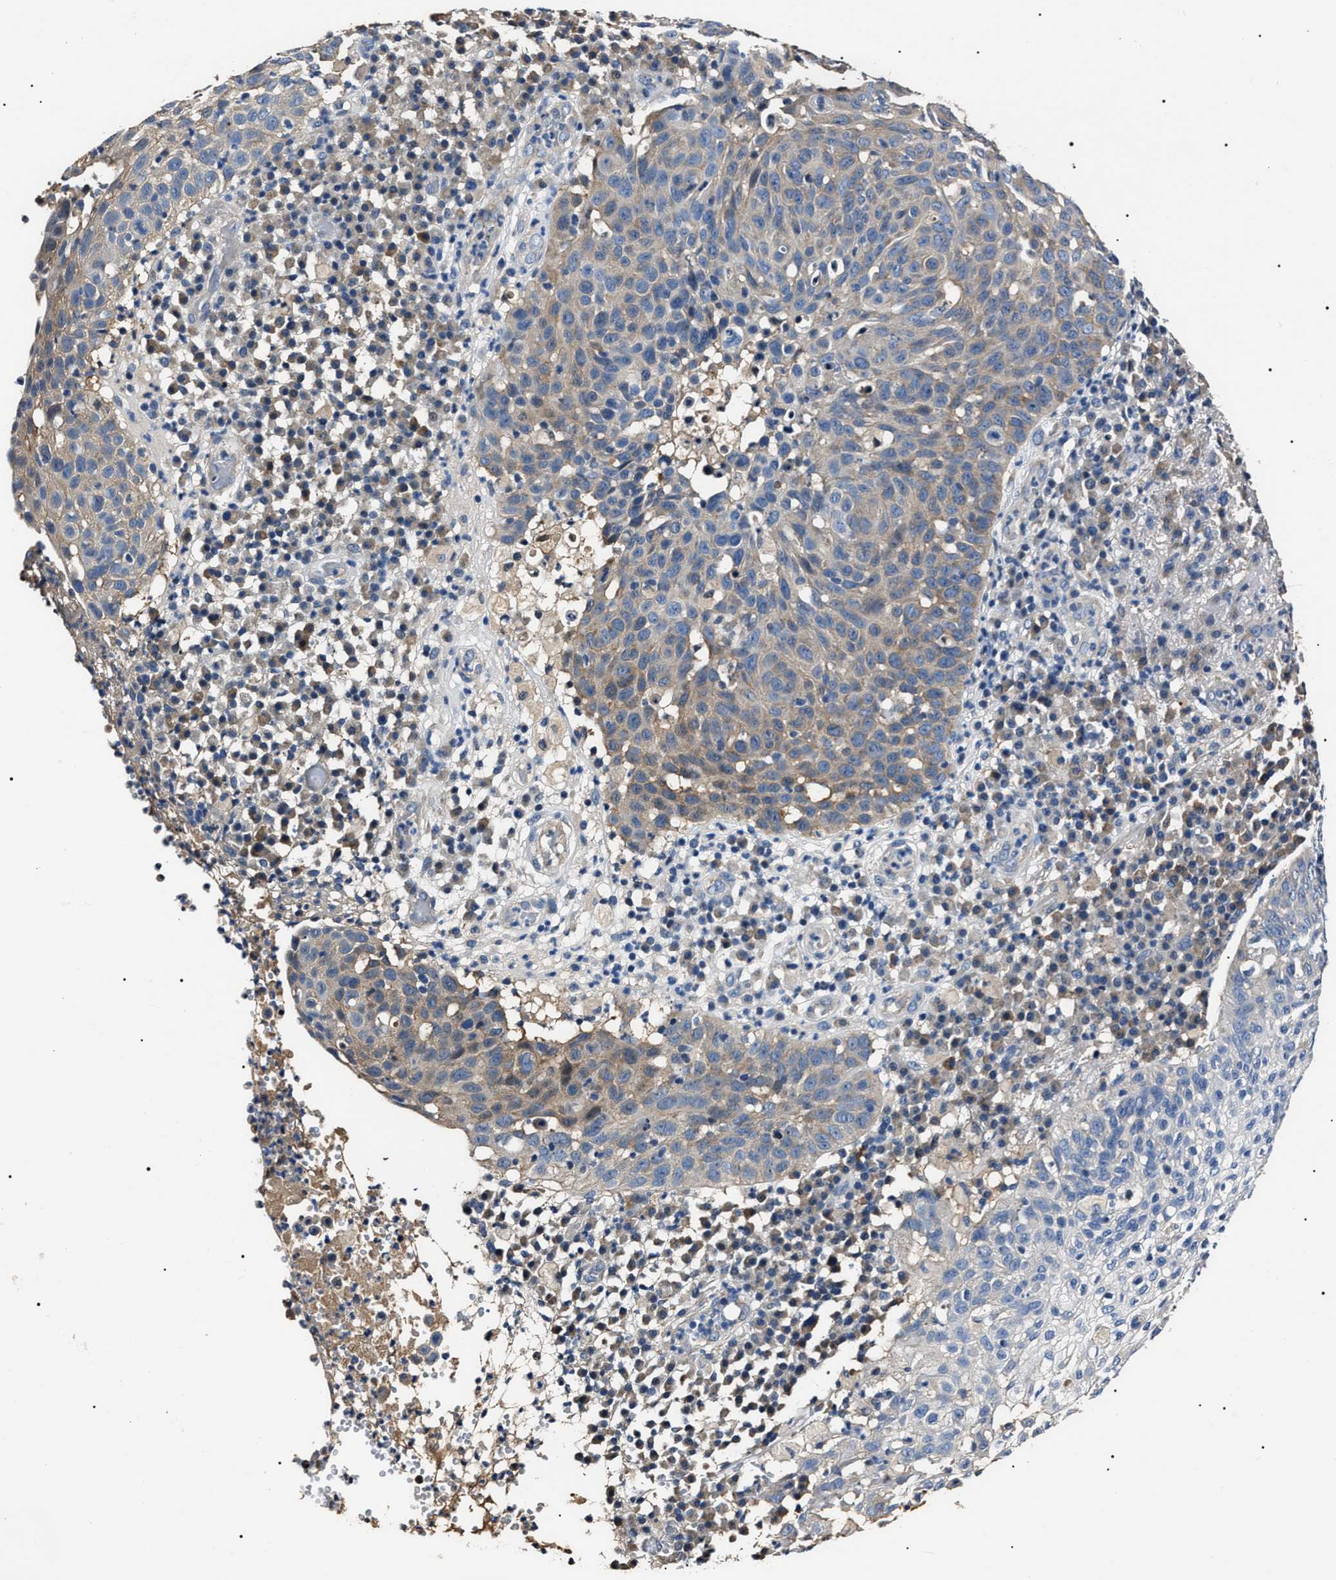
{"staining": {"intensity": "weak", "quantity": "<25%", "location": "cytoplasmic/membranous"}, "tissue": "skin cancer", "cell_type": "Tumor cells", "image_type": "cancer", "snomed": [{"axis": "morphology", "description": "Squamous cell carcinoma in situ, NOS"}, {"axis": "morphology", "description": "Squamous cell carcinoma, NOS"}, {"axis": "topography", "description": "Skin"}], "caption": "Immunohistochemistry (IHC) micrograph of neoplastic tissue: skin cancer stained with DAB (3,3'-diaminobenzidine) displays no significant protein expression in tumor cells.", "gene": "IFT81", "patient": {"sex": "male", "age": 93}}